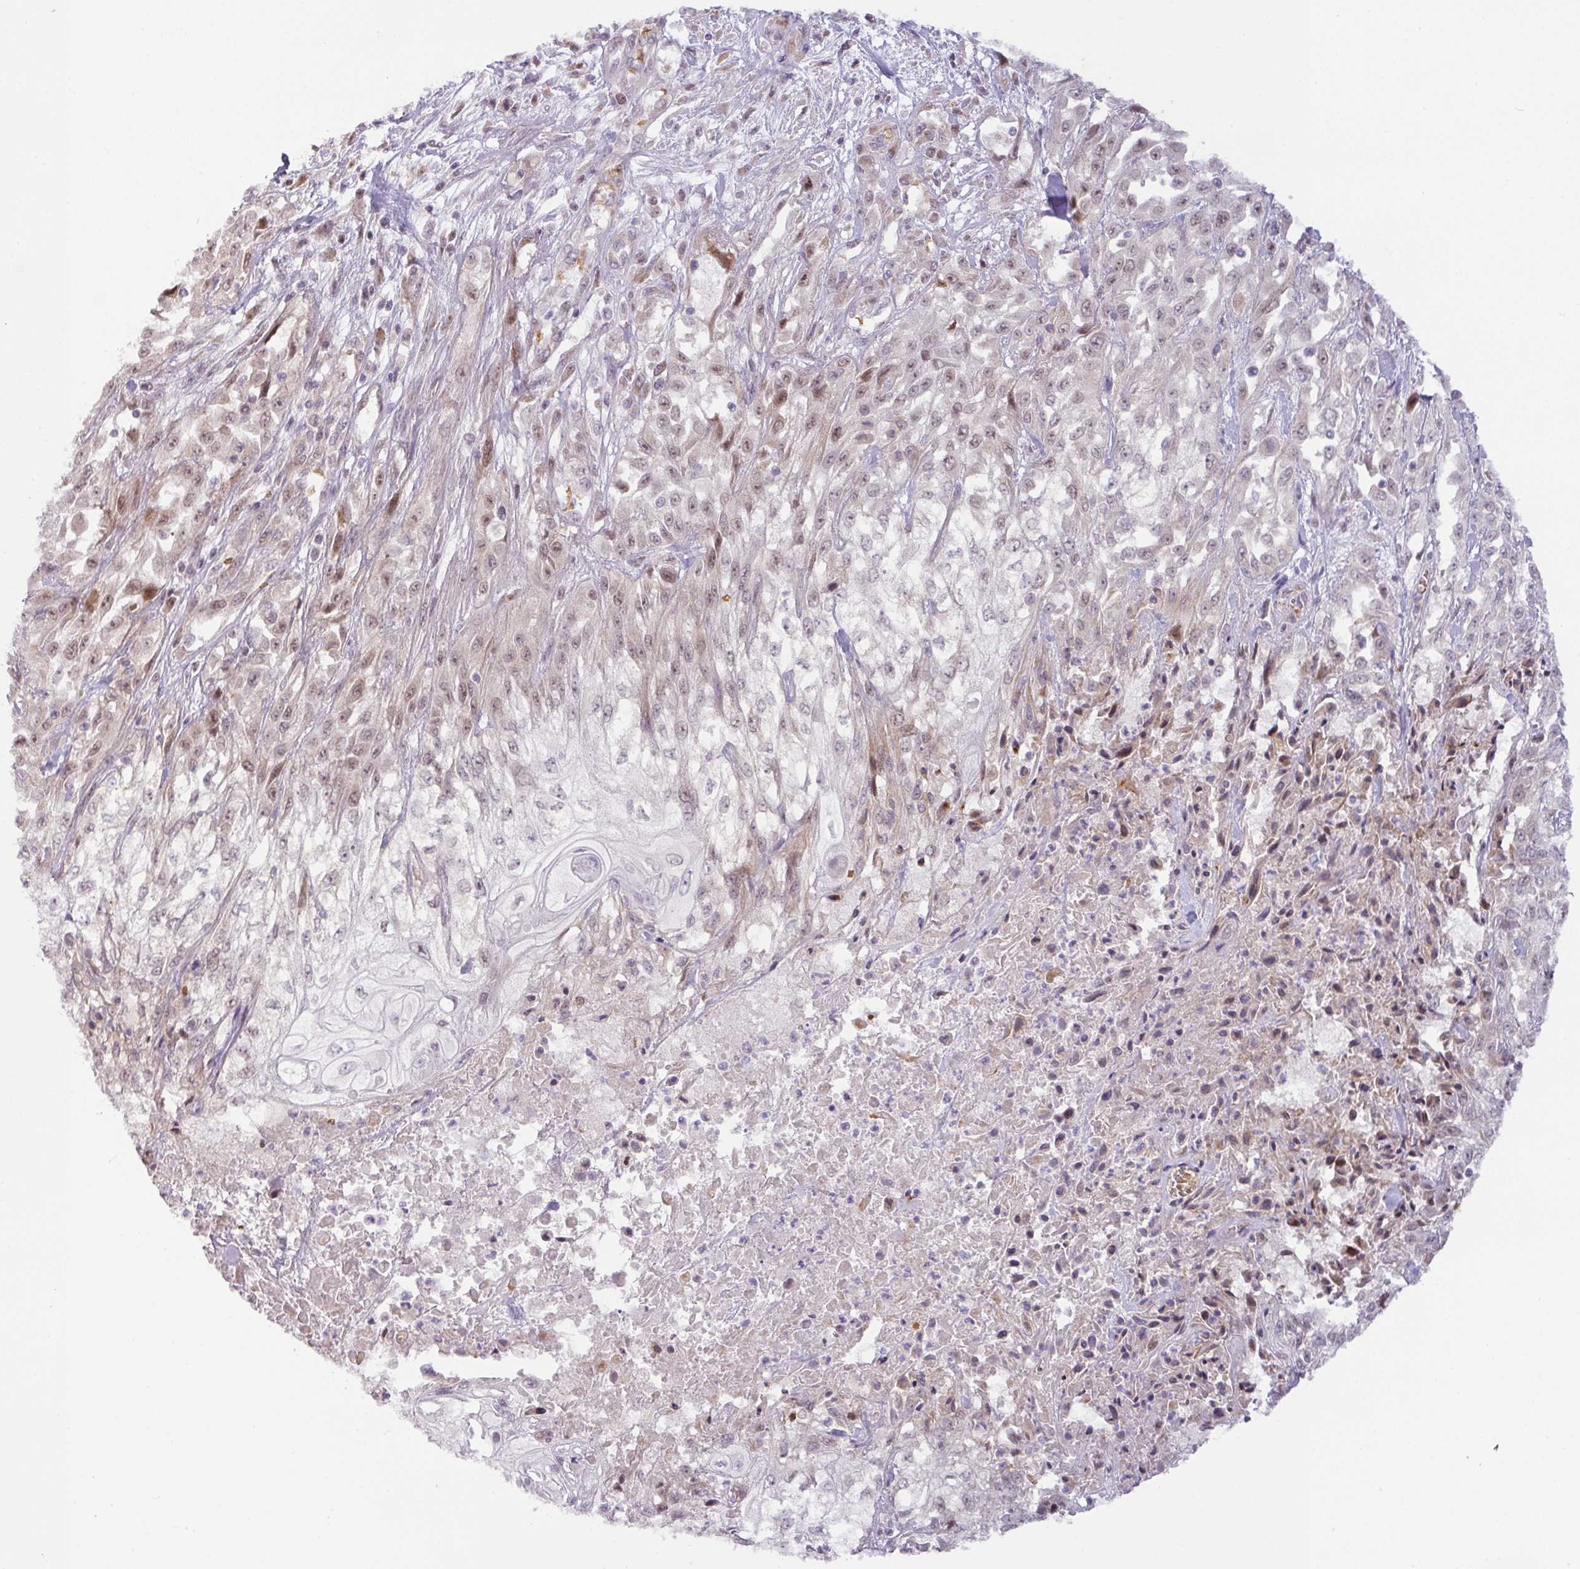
{"staining": {"intensity": "moderate", "quantity": "25%-75%", "location": "nuclear"}, "tissue": "skin cancer", "cell_type": "Tumor cells", "image_type": "cancer", "snomed": [{"axis": "morphology", "description": "Squamous cell carcinoma, NOS"}, {"axis": "morphology", "description": "Squamous cell carcinoma, metastatic, NOS"}, {"axis": "topography", "description": "Skin"}, {"axis": "topography", "description": "Lymph node"}], "caption": "Protein expression analysis of squamous cell carcinoma (skin) reveals moderate nuclear expression in approximately 25%-75% of tumor cells. The protein of interest is stained brown, and the nuclei are stained in blue (DAB (3,3'-diaminobenzidine) IHC with brightfield microscopy, high magnification).", "gene": "PARP2", "patient": {"sex": "male", "age": 75}}